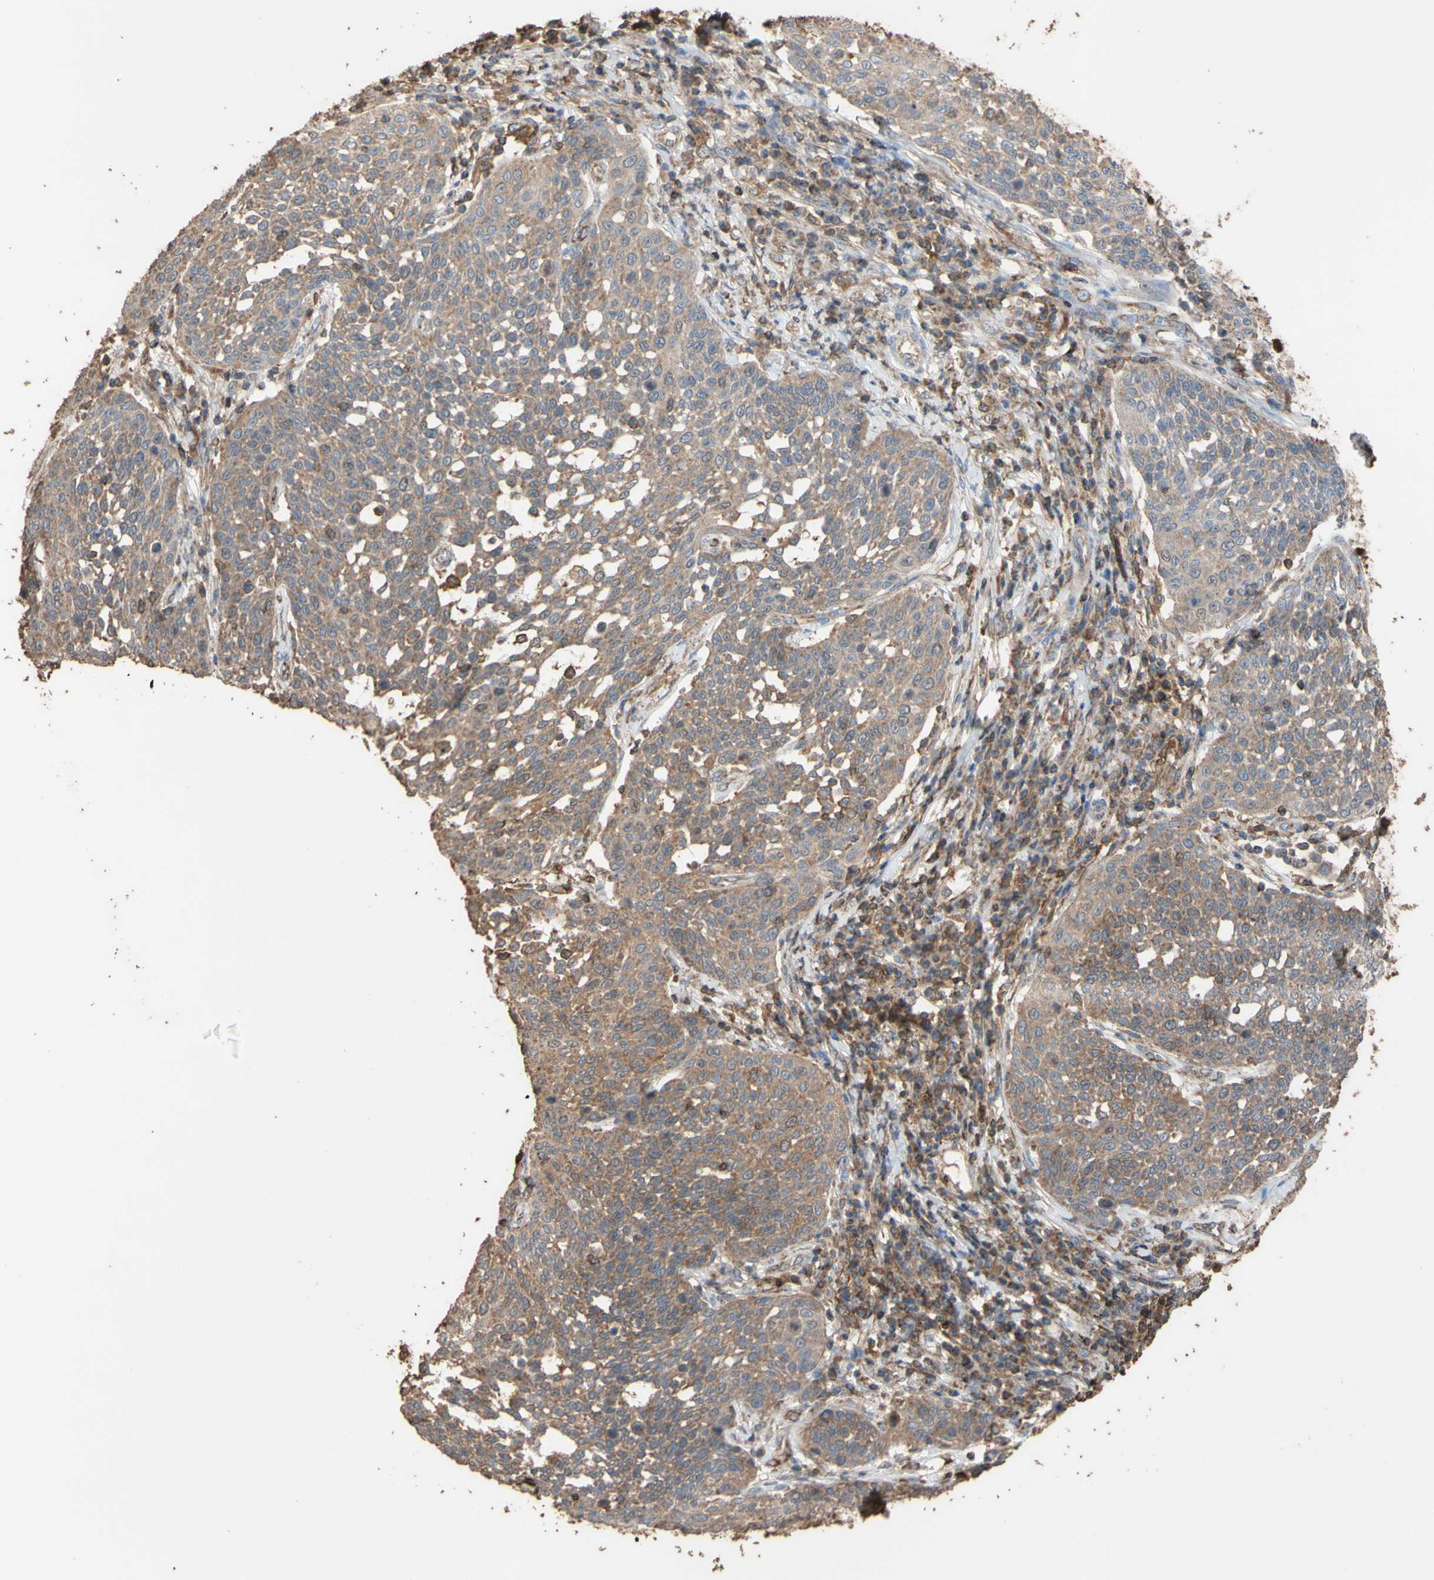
{"staining": {"intensity": "weak", "quantity": ">75%", "location": "cytoplasmic/membranous"}, "tissue": "cervical cancer", "cell_type": "Tumor cells", "image_type": "cancer", "snomed": [{"axis": "morphology", "description": "Squamous cell carcinoma, NOS"}, {"axis": "topography", "description": "Cervix"}], "caption": "Immunohistochemistry of squamous cell carcinoma (cervical) exhibits low levels of weak cytoplasmic/membranous staining in about >75% of tumor cells.", "gene": "ALDH9A1", "patient": {"sex": "female", "age": 34}}